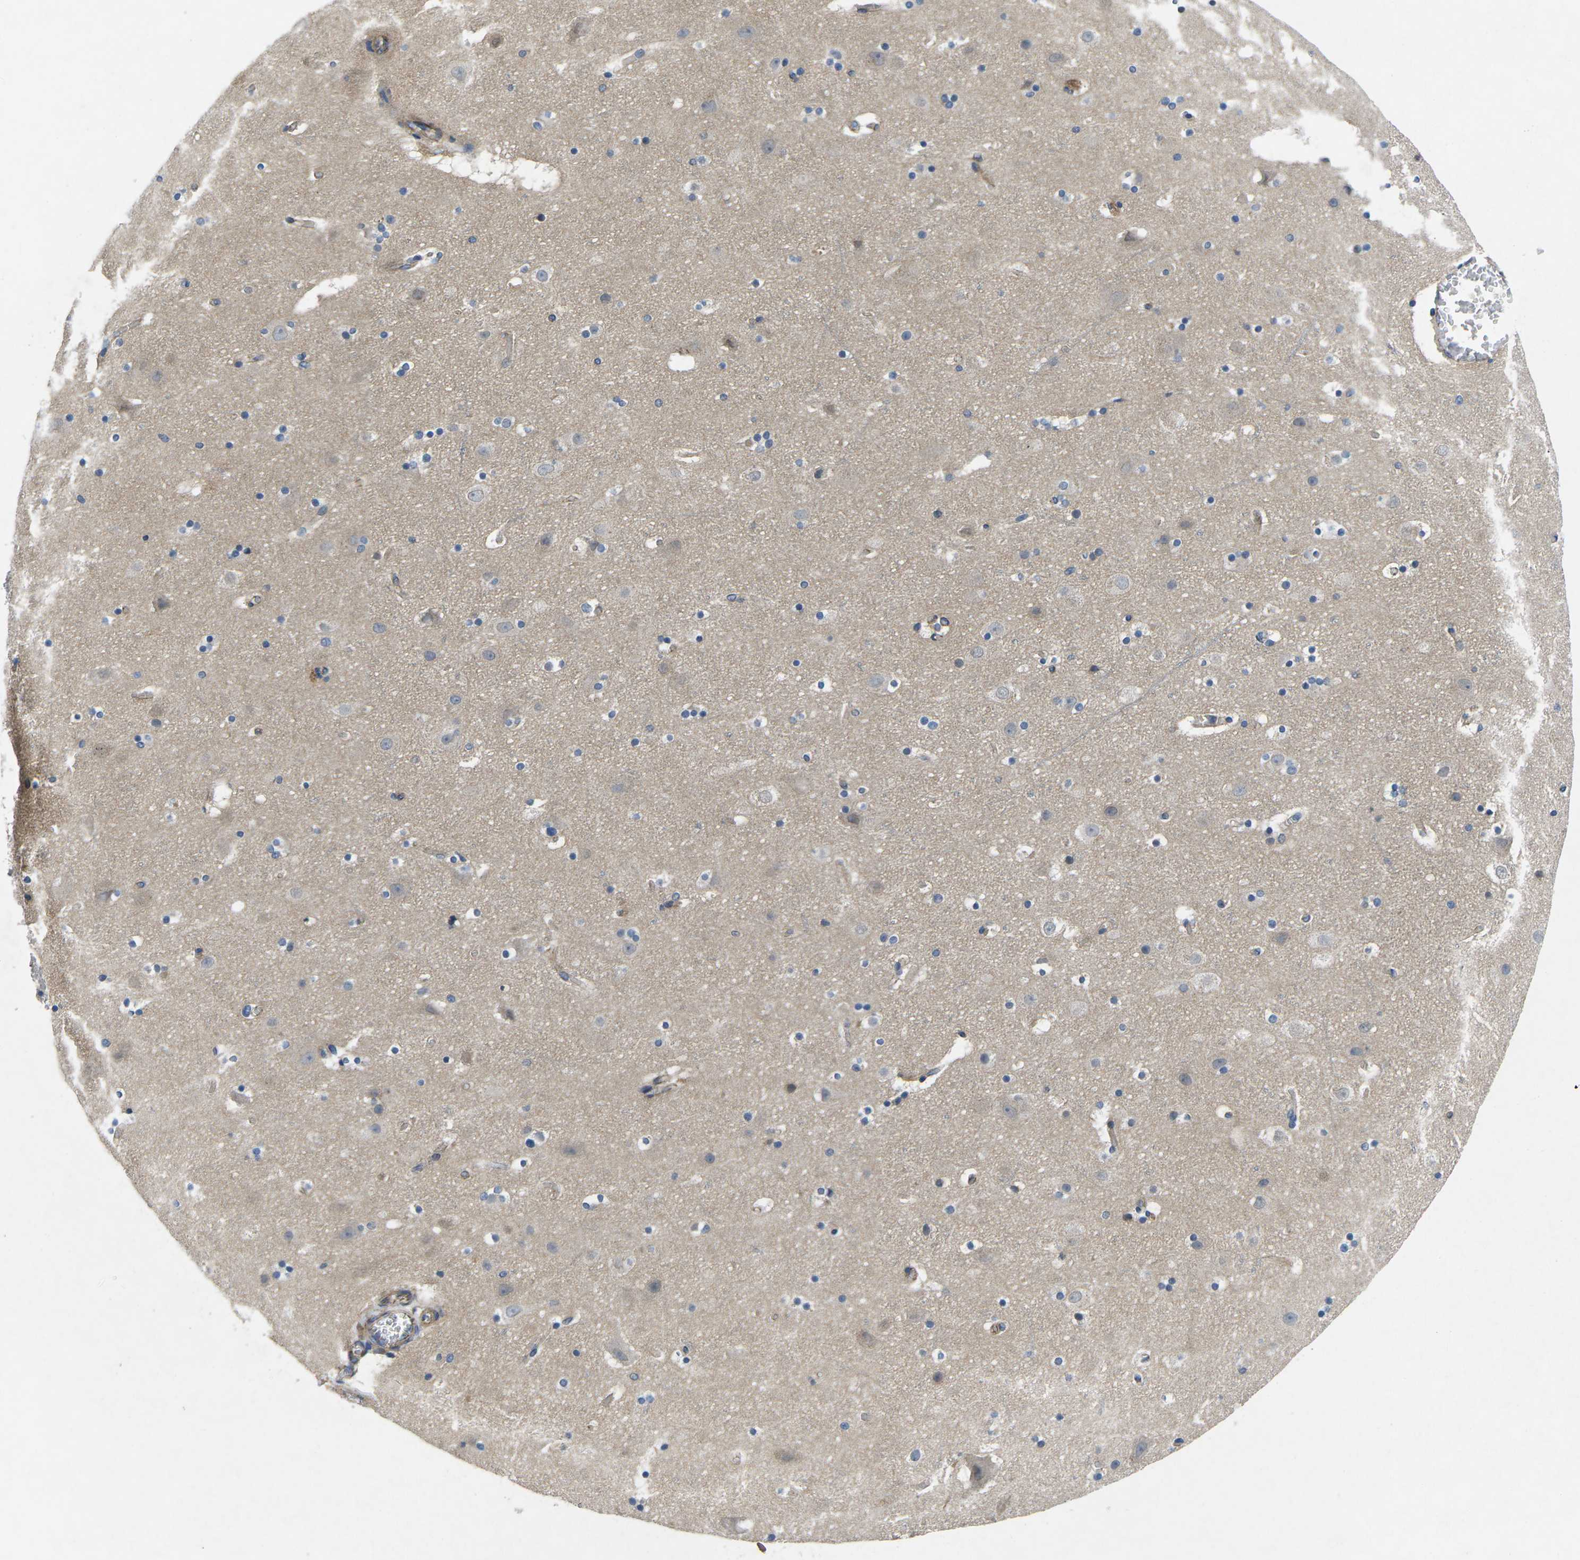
{"staining": {"intensity": "weak", "quantity": "25%-75%", "location": "cytoplasmic/membranous"}, "tissue": "cerebral cortex", "cell_type": "Endothelial cells", "image_type": "normal", "snomed": [{"axis": "morphology", "description": "Normal tissue, NOS"}, {"axis": "topography", "description": "Cerebral cortex"}], "caption": "Unremarkable cerebral cortex shows weak cytoplasmic/membranous positivity in about 25%-75% of endothelial cells, visualized by immunohistochemistry. (DAB = brown stain, brightfield microscopy at high magnification).", "gene": "CTNND1", "patient": {"sex": "male", "age": 45}}